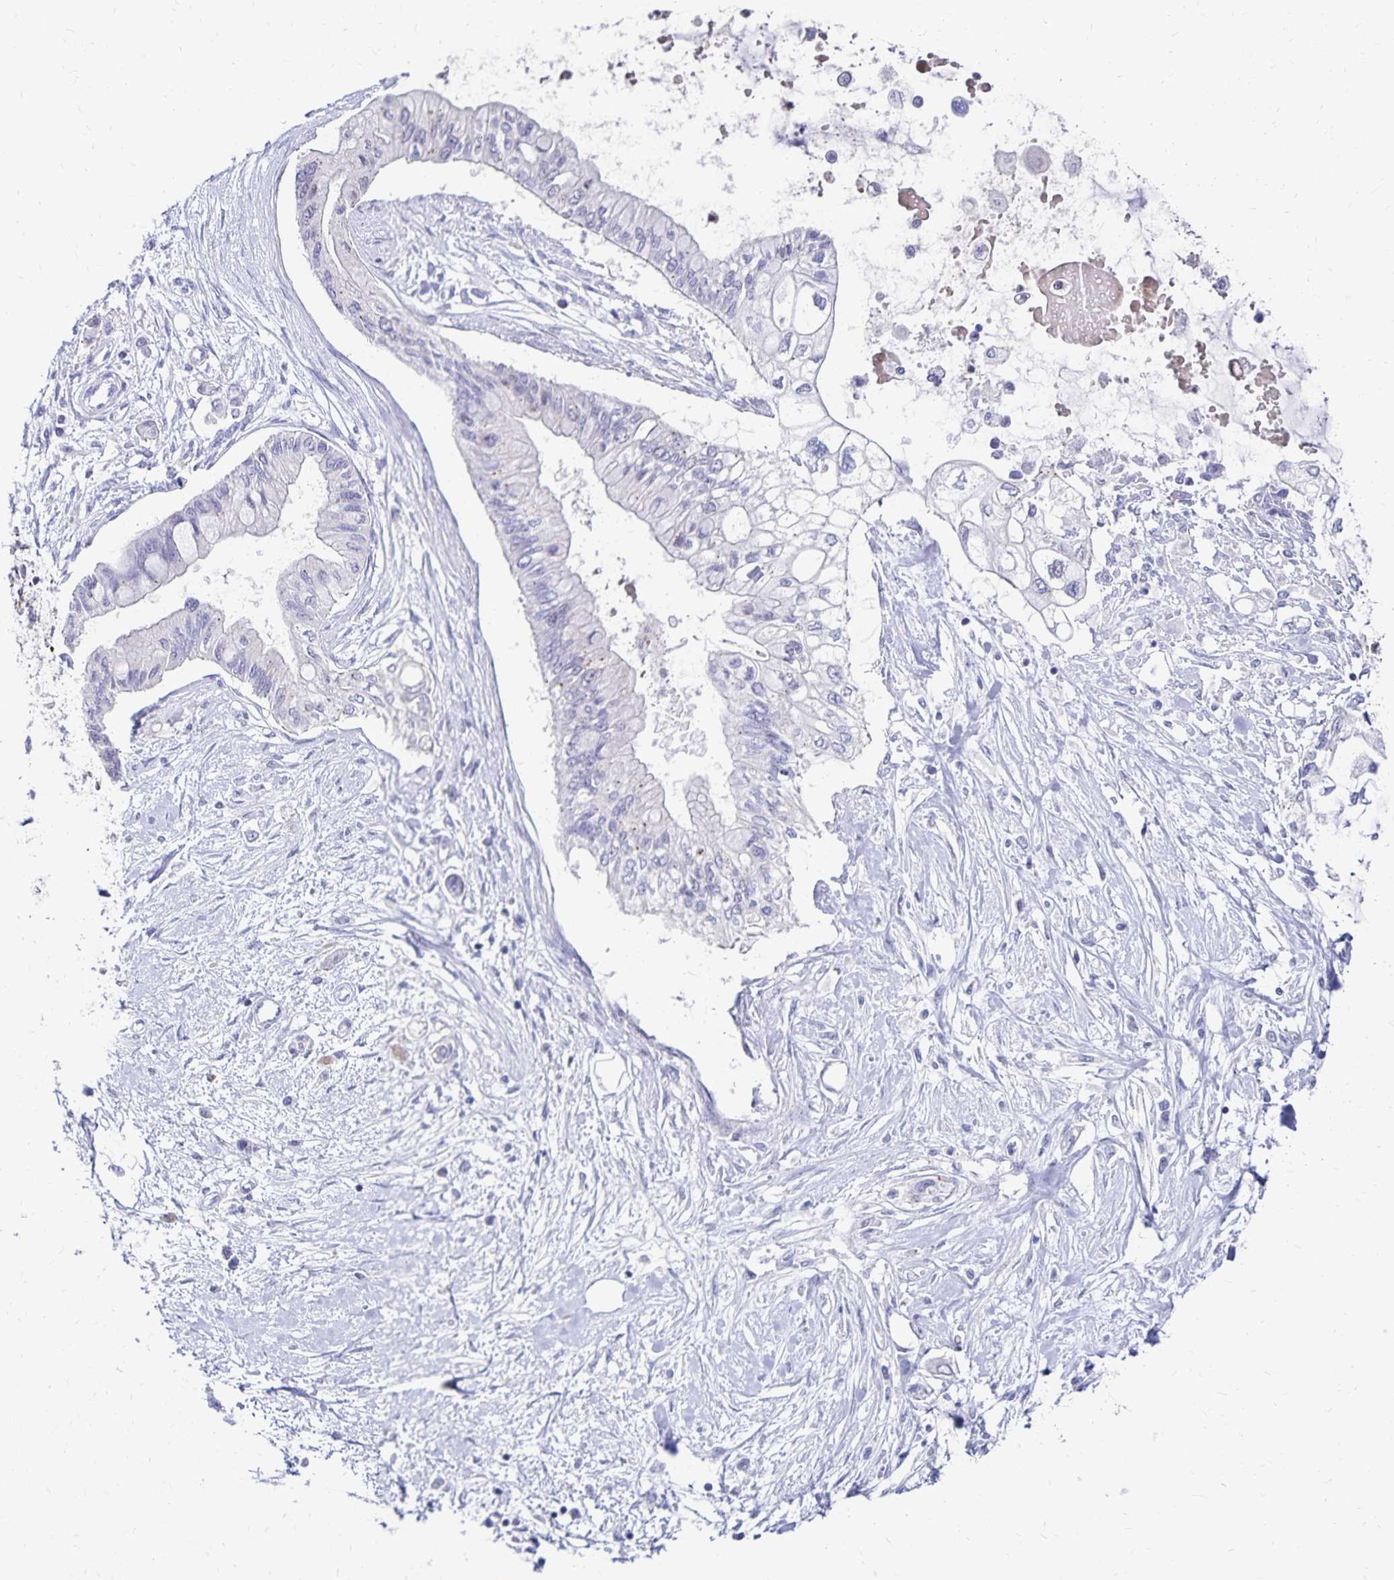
{"staining": {"intensity": "negative", "quantity": "none", "location": "none"}, "tissue": "pancreatic cancer", "cell_type": "Tumor cells", "image_type": "cancer", "snomed": [{"axis": "morphology", "description": "Adenocarcinoma, NOS"}, {"axis": "topography", "description": "Pancreas"}], "caption": "Tumor cells show no significant expression in adenocarcinoma (pancreatic). The staining was performed using DAB to visualize the protein expression in brown, while the nuclei were stained in blue with hematoxylin (Magnification: 20x).", "gene": "PAX5", "patient": {"sex": "female", "age": 77}}